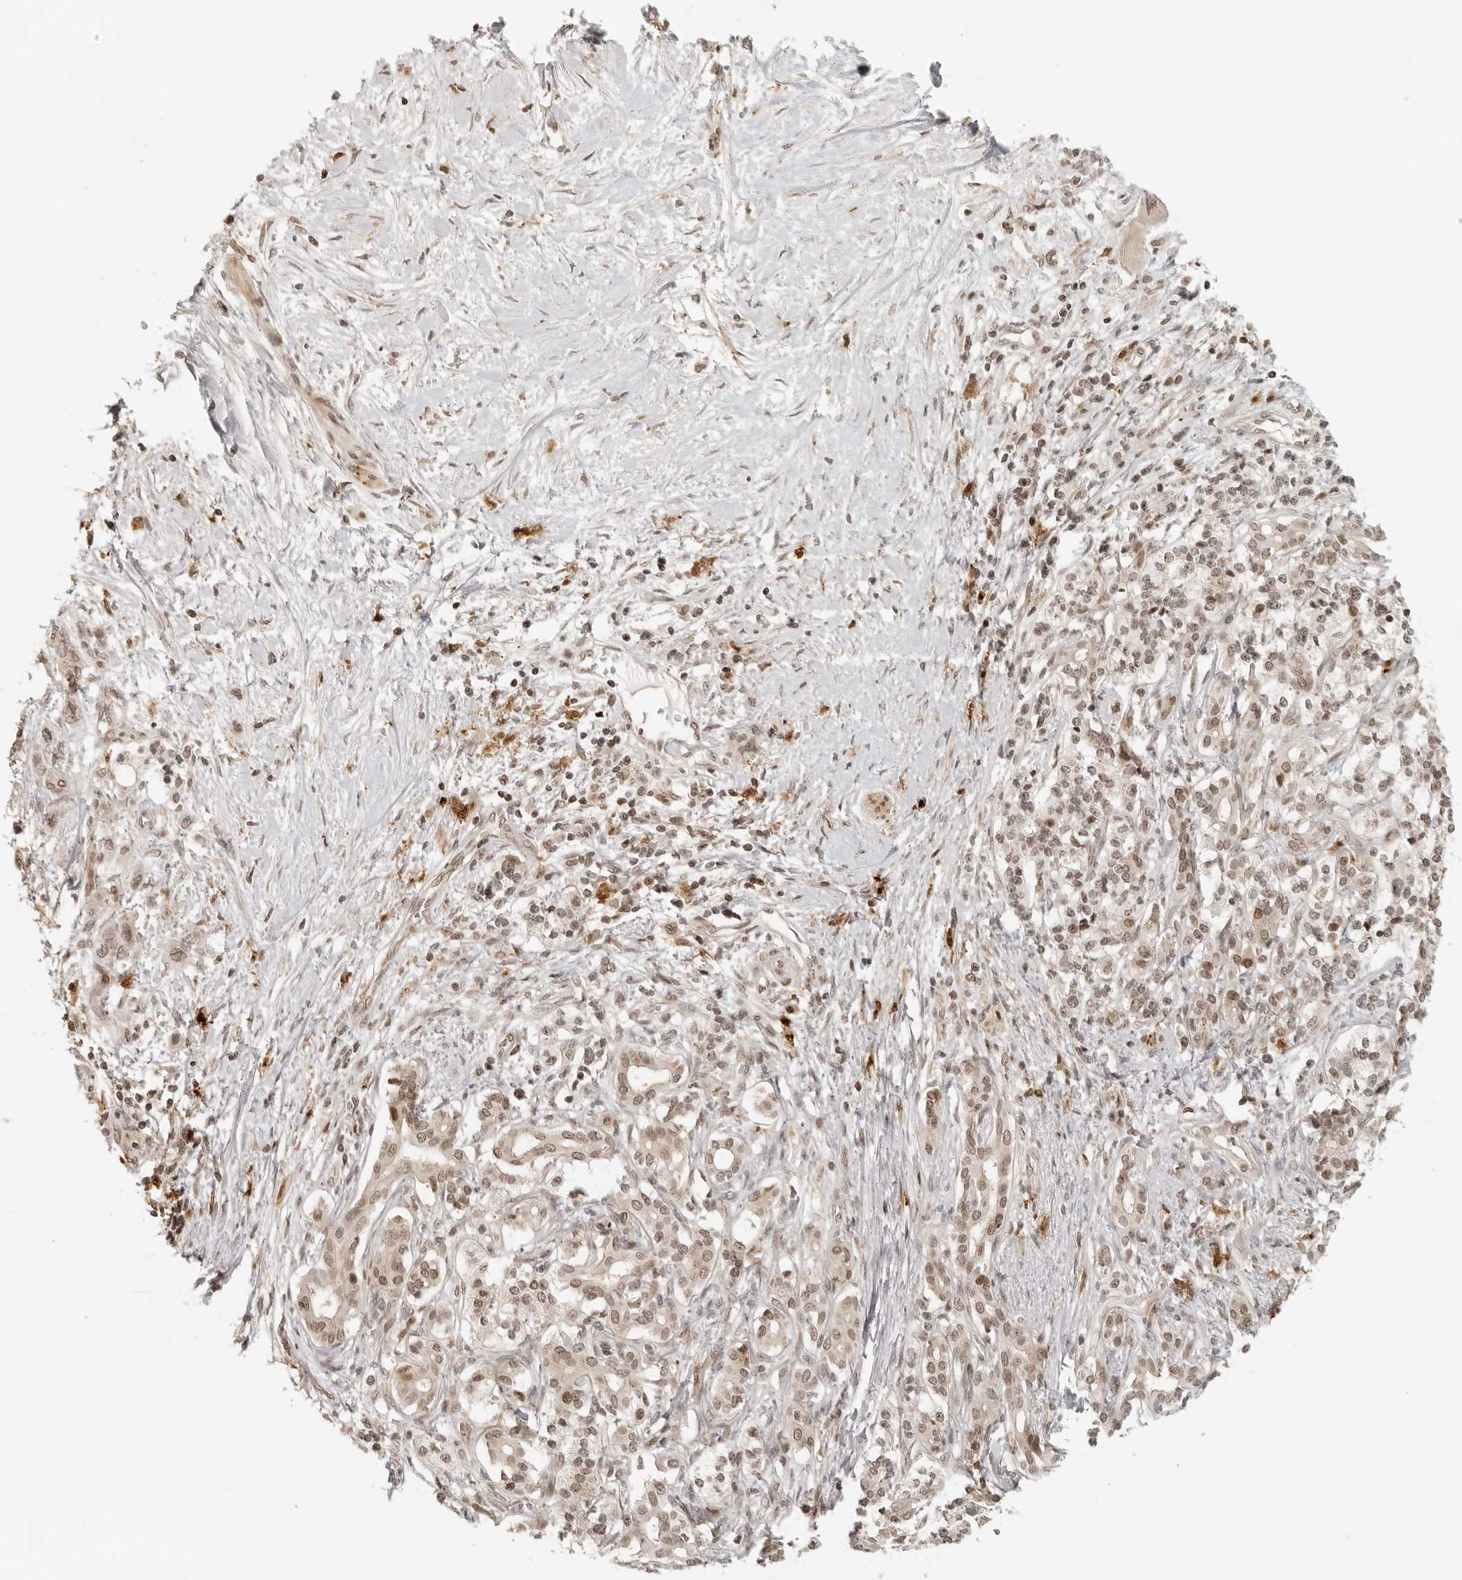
{"staining": {"intensity": "weak", "quantity": ">75%", "location": "nuclear"}, "tissue": "pancreatic cancer", "cell_type": "Tumor cells", "image_type": "cancer", "snomed": [{"axis": "morphology", "description": "Adenocarcinoma, NOS"}, {"axis": "topography", "description": "Pancreas"}], "caption": "The image shows a brown stain indicating the presence of a protein in the nuclear of tumor cells in adenocarcinoma (pancreatic). (DAB (3,3'-diaminobenzidine) IHC, brown staining for protein, blue staining for nuclei).", "gene": "ZNF407", "patient": {"sex": "male", "age": 46}}